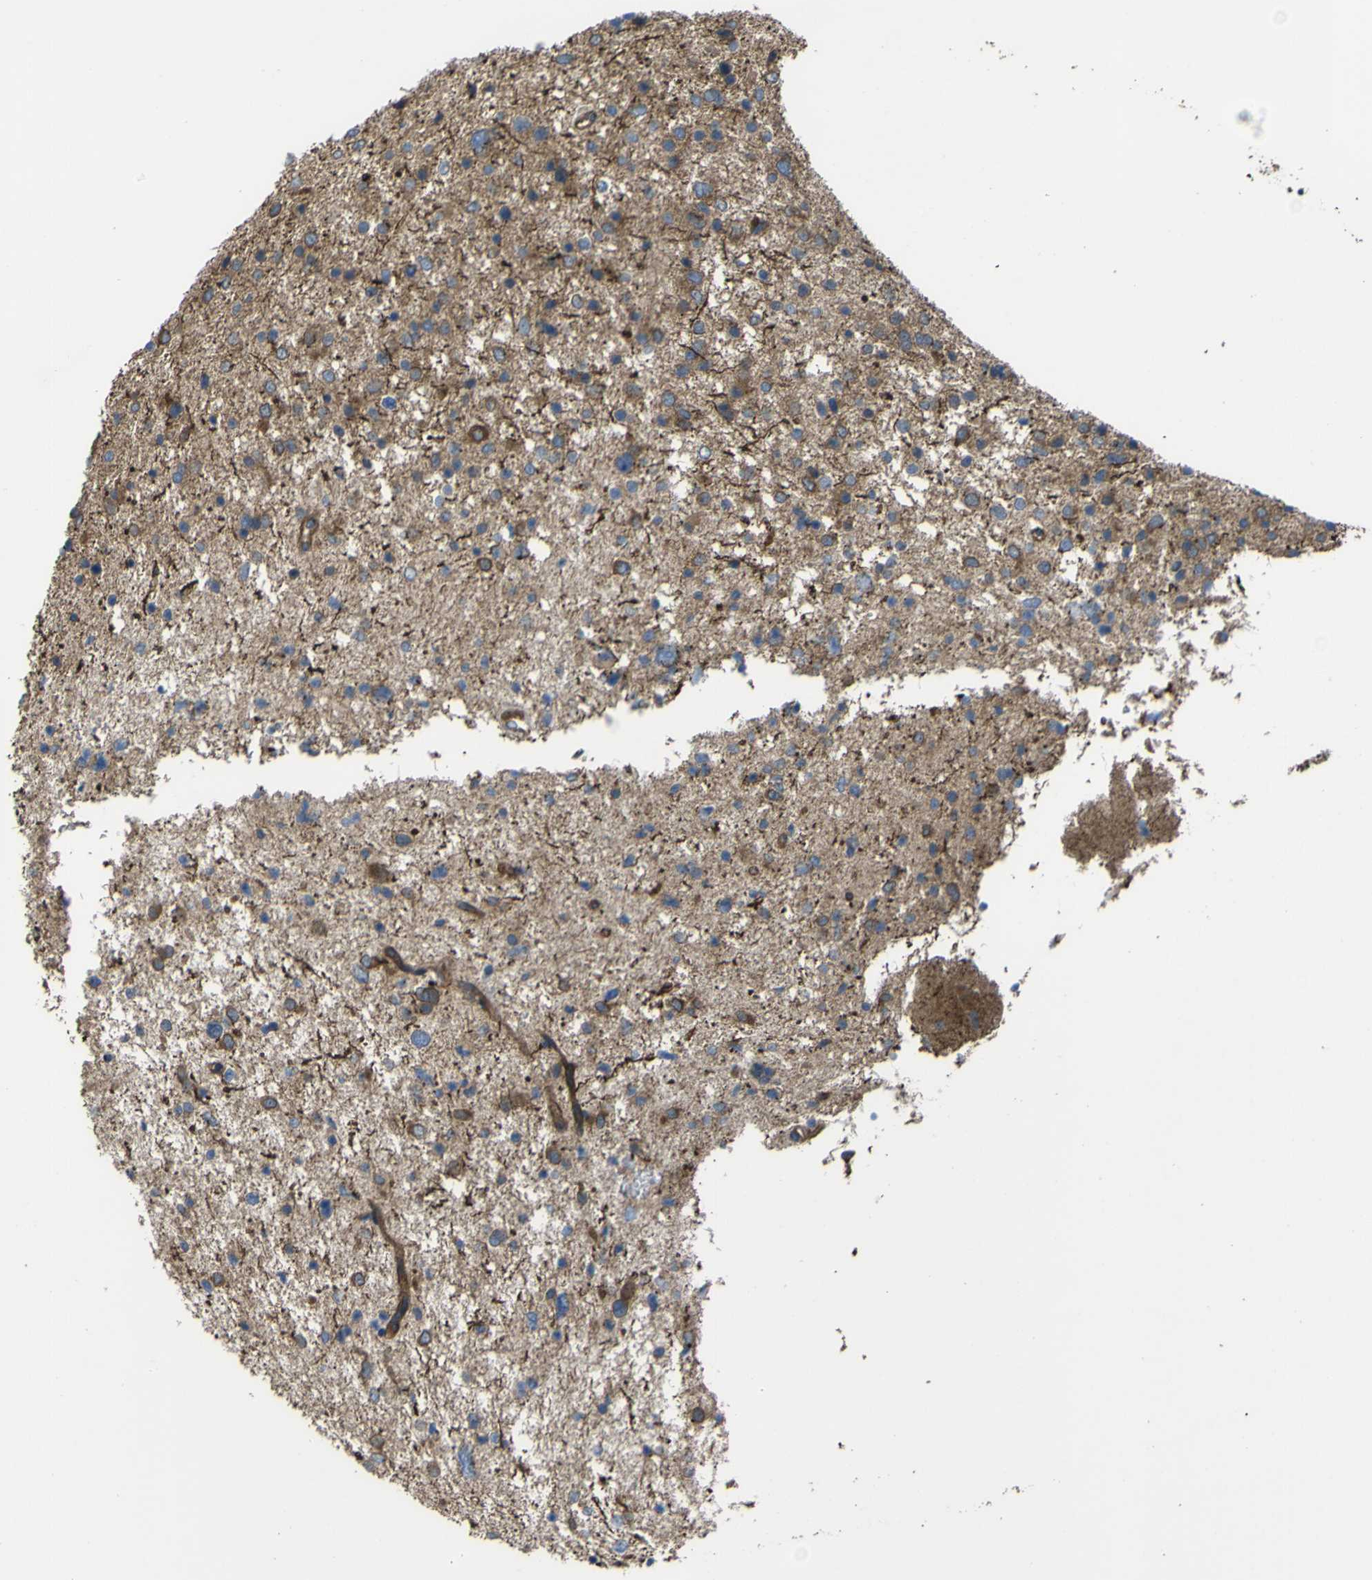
{"staining": {"intensity": "moderate", "quantity": "25%-75%", "location": "cytoplasmic/membranous"}, "tissue": "glioma", "cell_type": "Tumor cells", "image_type": "cancer", "snomed": [{"axis": "morphology", "description": "Glioma, malignant, Low grade"}, {"axis": "topography", "description": "Brain"}], "caption": "Protein expression analysis of human malignant glioma (low-grade) reveals moderate cytoplasmic/membranous expression in approximately 25%-75% of tumor cells.", "gene": "FBXO30", "patient": {"sex": "female", "age": 37}}